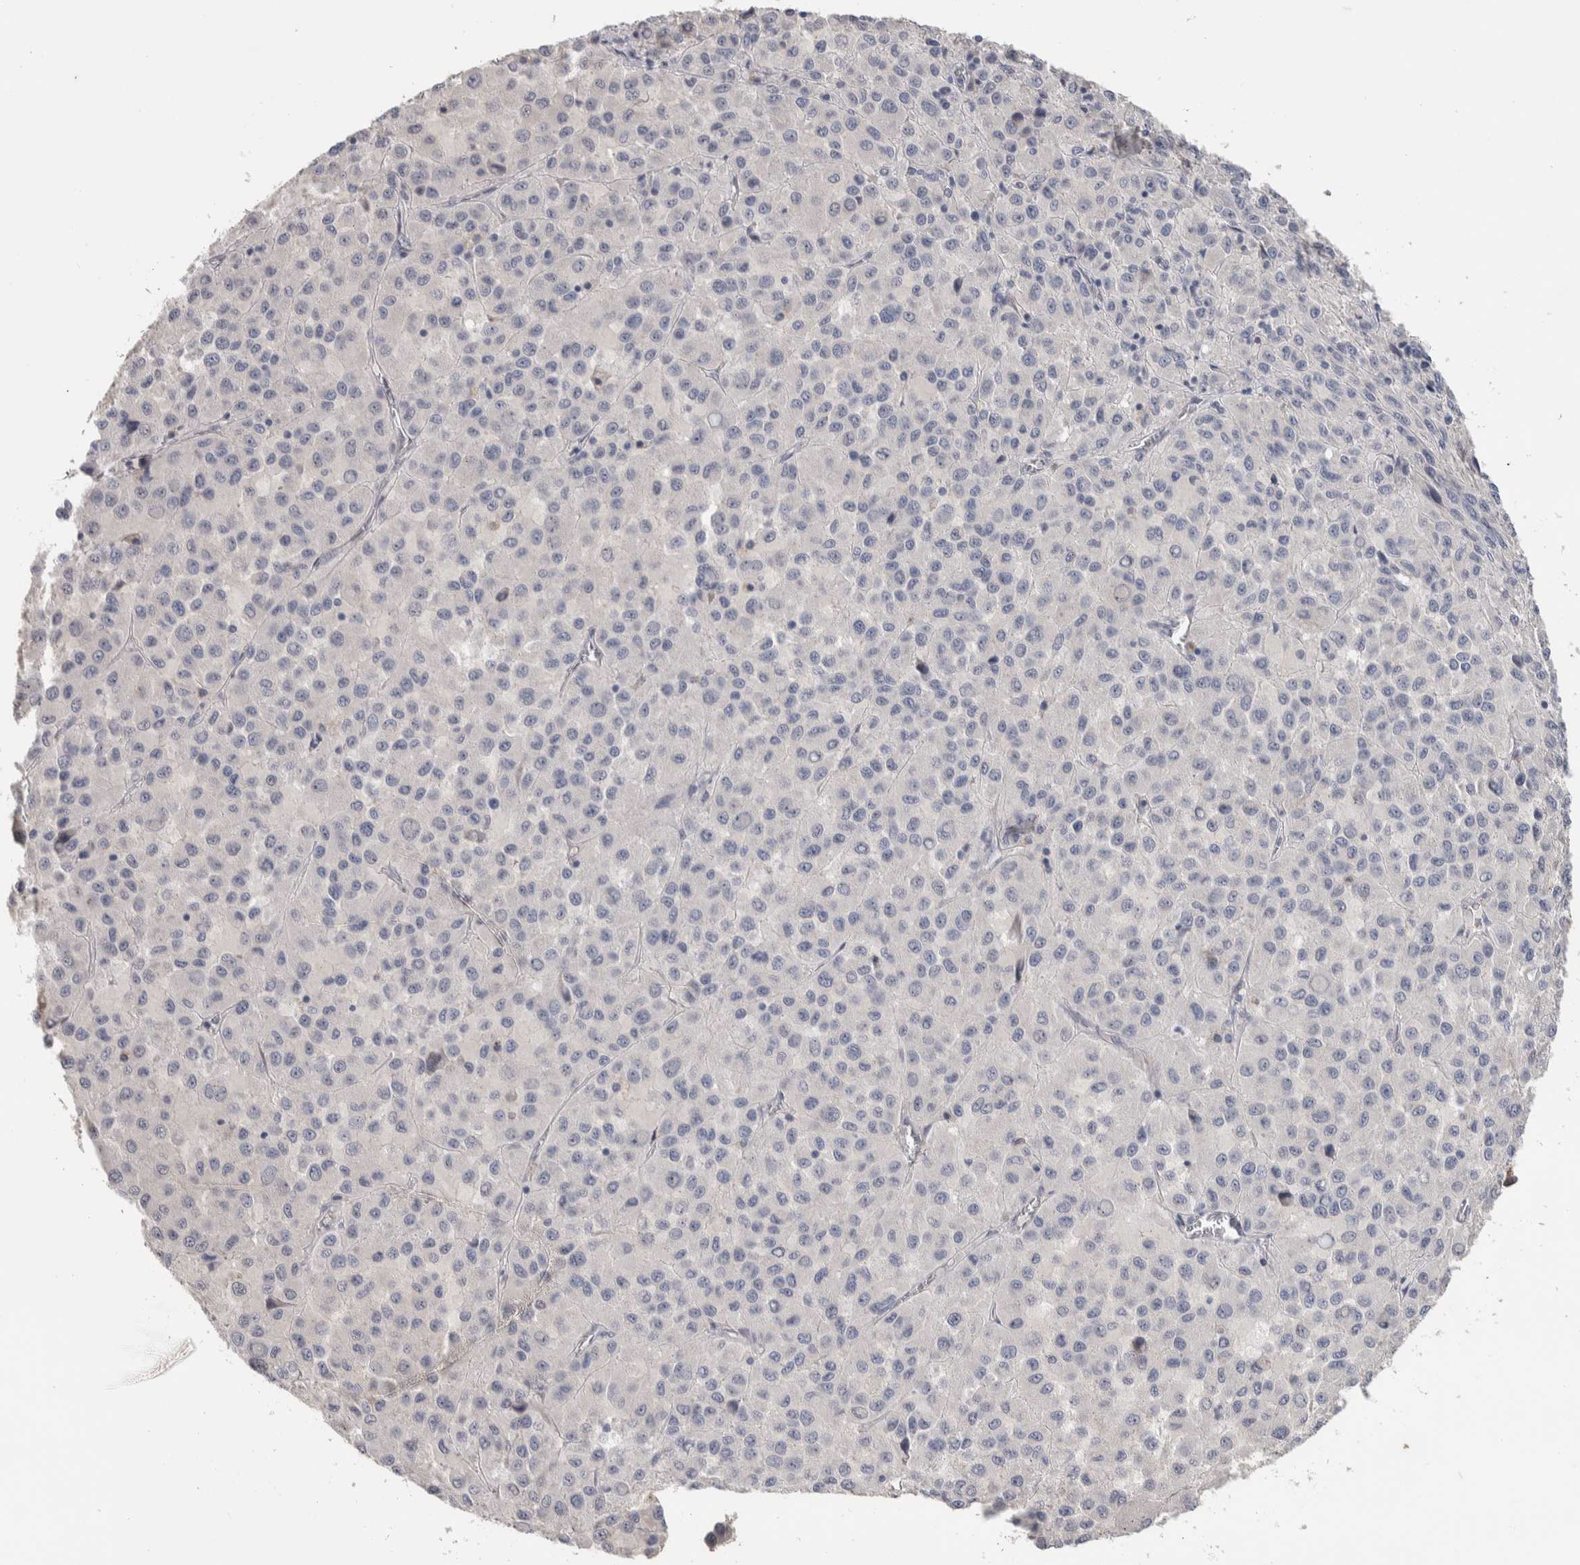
{"staining": {"intensity": "negative", "quantity": "none", "location": "none"}, "tissue": "melanoma", "cell_type": "Tumor cells", "image_type": "cancer", "snomed": [{"axis": "morphology", "description": "Malignant melanoma, Metastatic site"}, {"axis": "topography", "description": "Lung"}], "caption": "Tumor cells show no significant protein positivity in malignant melanoma (metastatic site).", "gene": "TMEM102", "patient": {"sex": "male", "age": 64}}